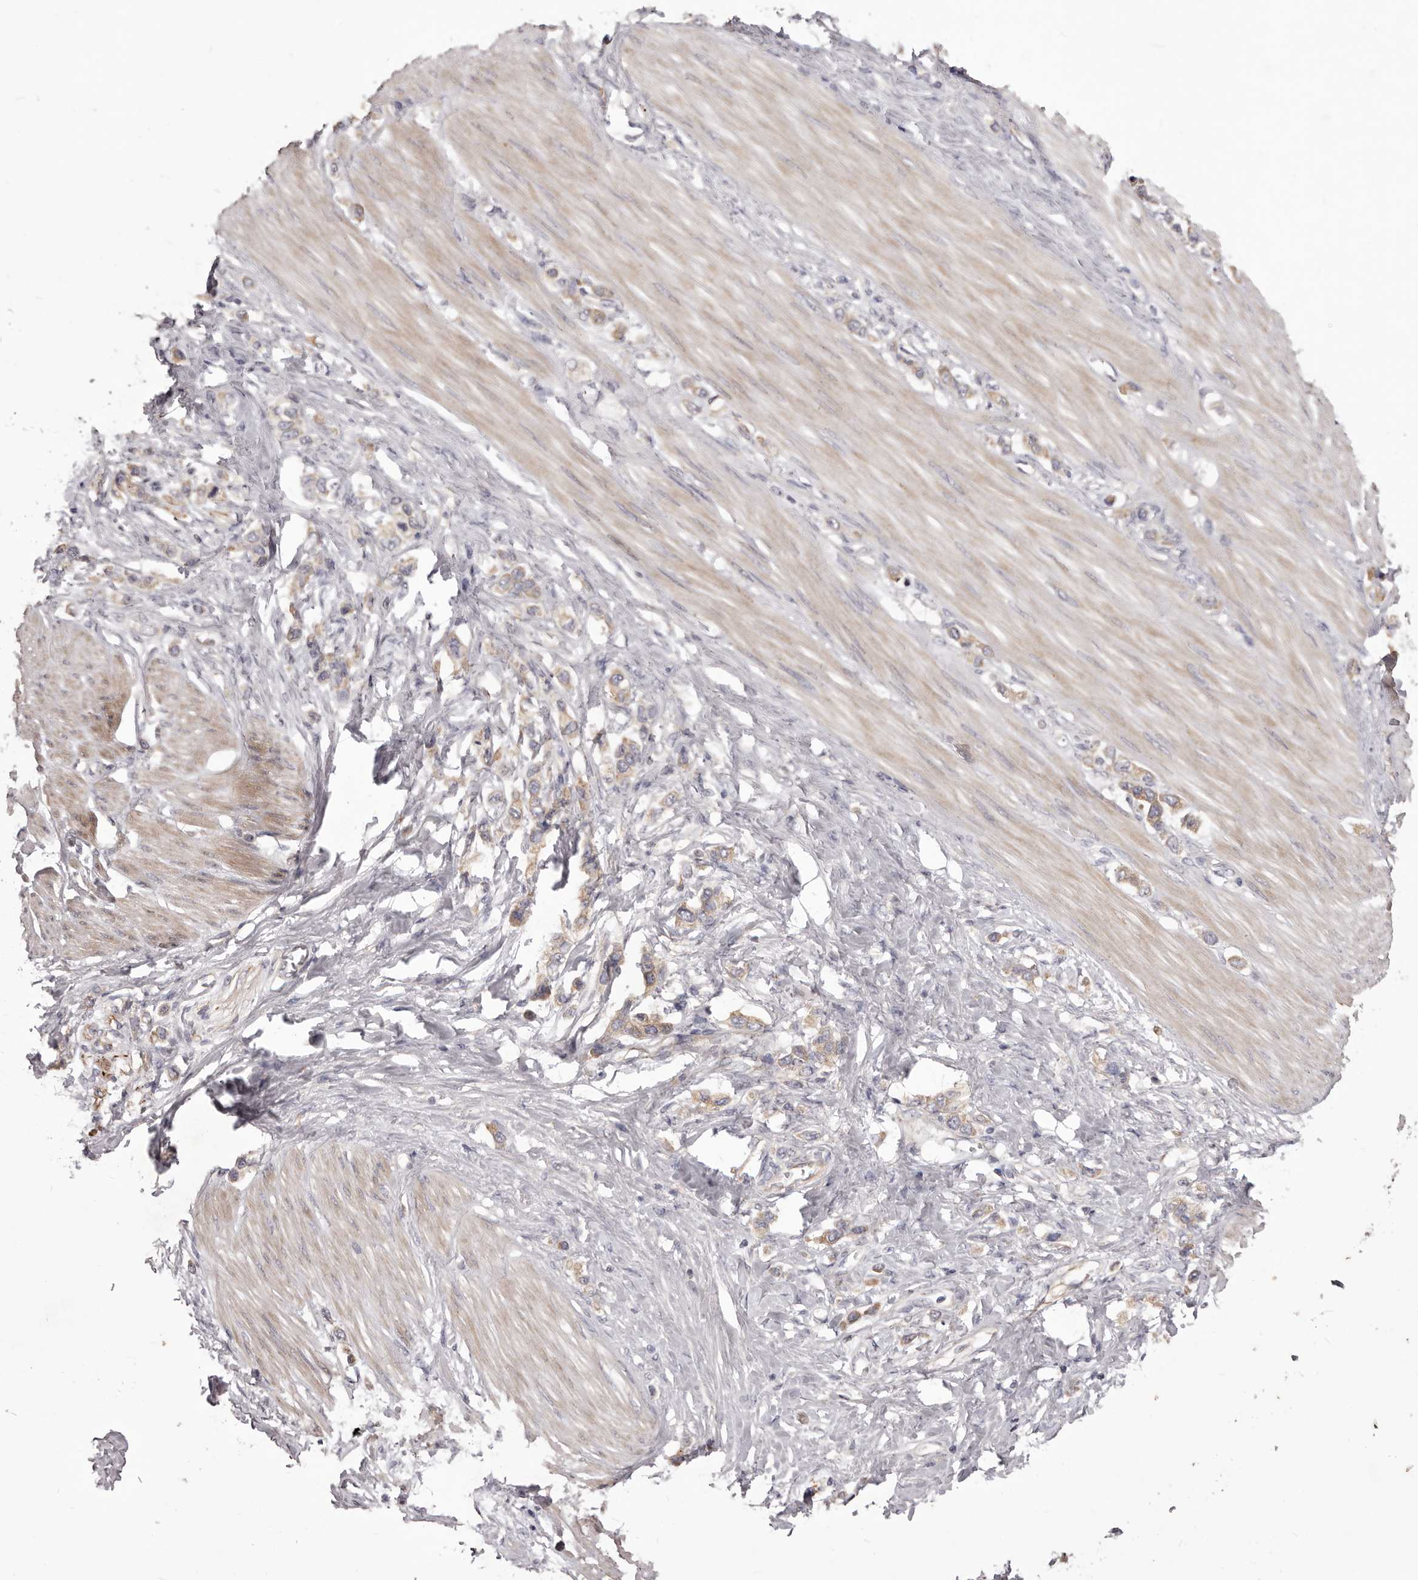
{"staining": {"intensity": "weak", "quantity": "25%-75%", "location": "cytoplasmic/membranous"}, "tissue": "stomach cancer", "cell_type": "Tumor cells", "image_type": "cancer", "snomed": [{"axis": "morphology", "description": "Adenocarcinoma, NOS"}, {"axis": "topography", "description": "Stomach"}], "caption": "Stomach cancer stained with a protein marker exhibits weak staining in tumor cells.", "gene": "PNRC1", "patient": {"sex": "female", "age": 65}}